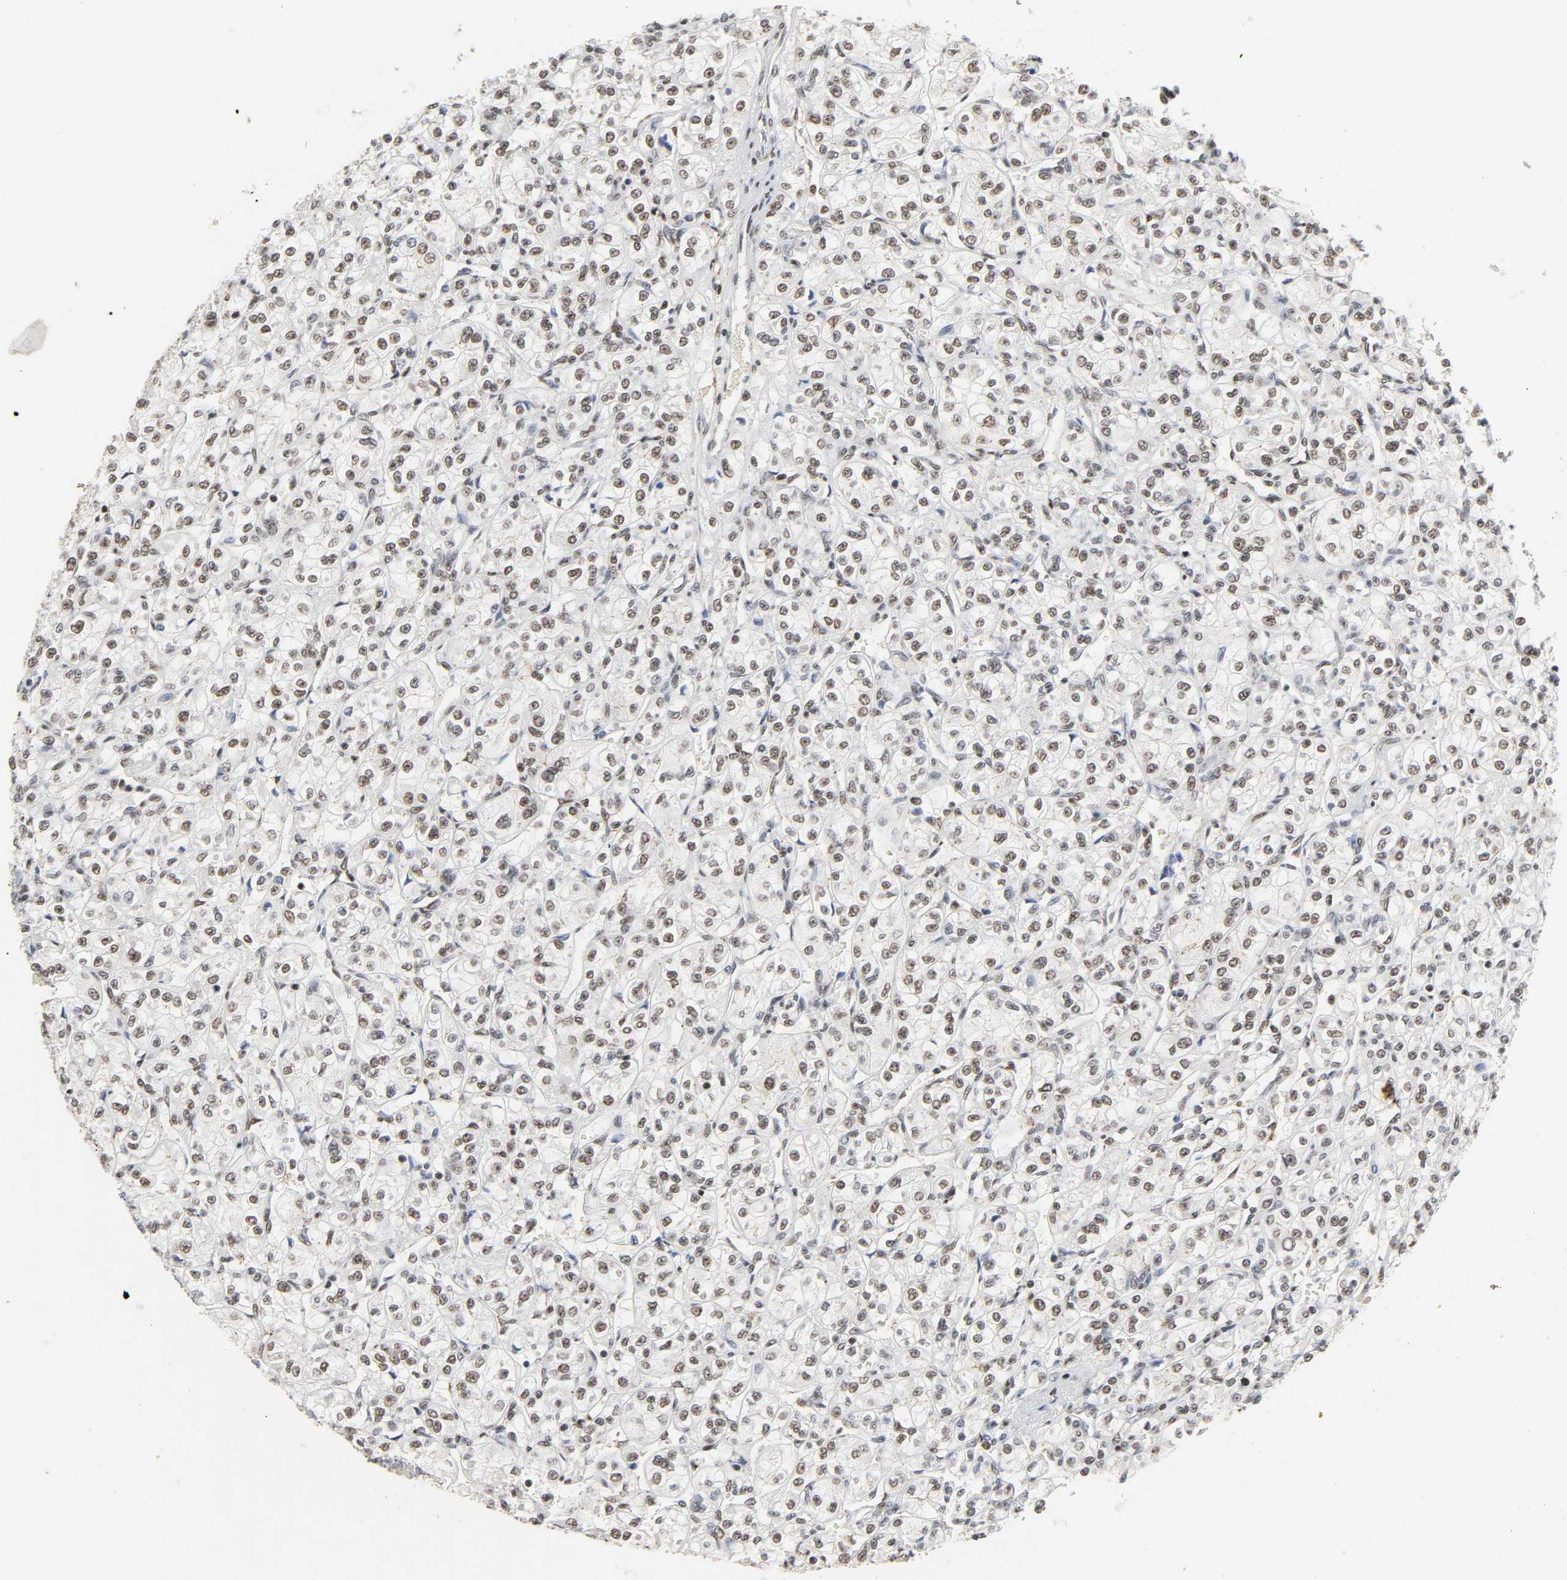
{"staining": {"intensity": "moderate", "quantity": ">75%", "location": "nuclear"}, "tissue": "renal cancer", "cell_type": "Tumor cells", "image_type": "cancer", "snomed": [{"axis": "morphology", "description": "Adenocarcinoma, NOS"}, {"axis": "topography", "description": "Kidney"}], "caption": "Renal cancer (adenocarcinoma) was stained to show a protein in brown. There is medium levels of moderate nuclear expression in about >75% of tumor cells. Using DAB (3,3'-diaminobenzidine) (brown) and hematoxylin (blue) stains, captured at high magnification using brightfield microscopy.", "gene": "NCOA6", "patient": {"sex": "male", "age": 77}}